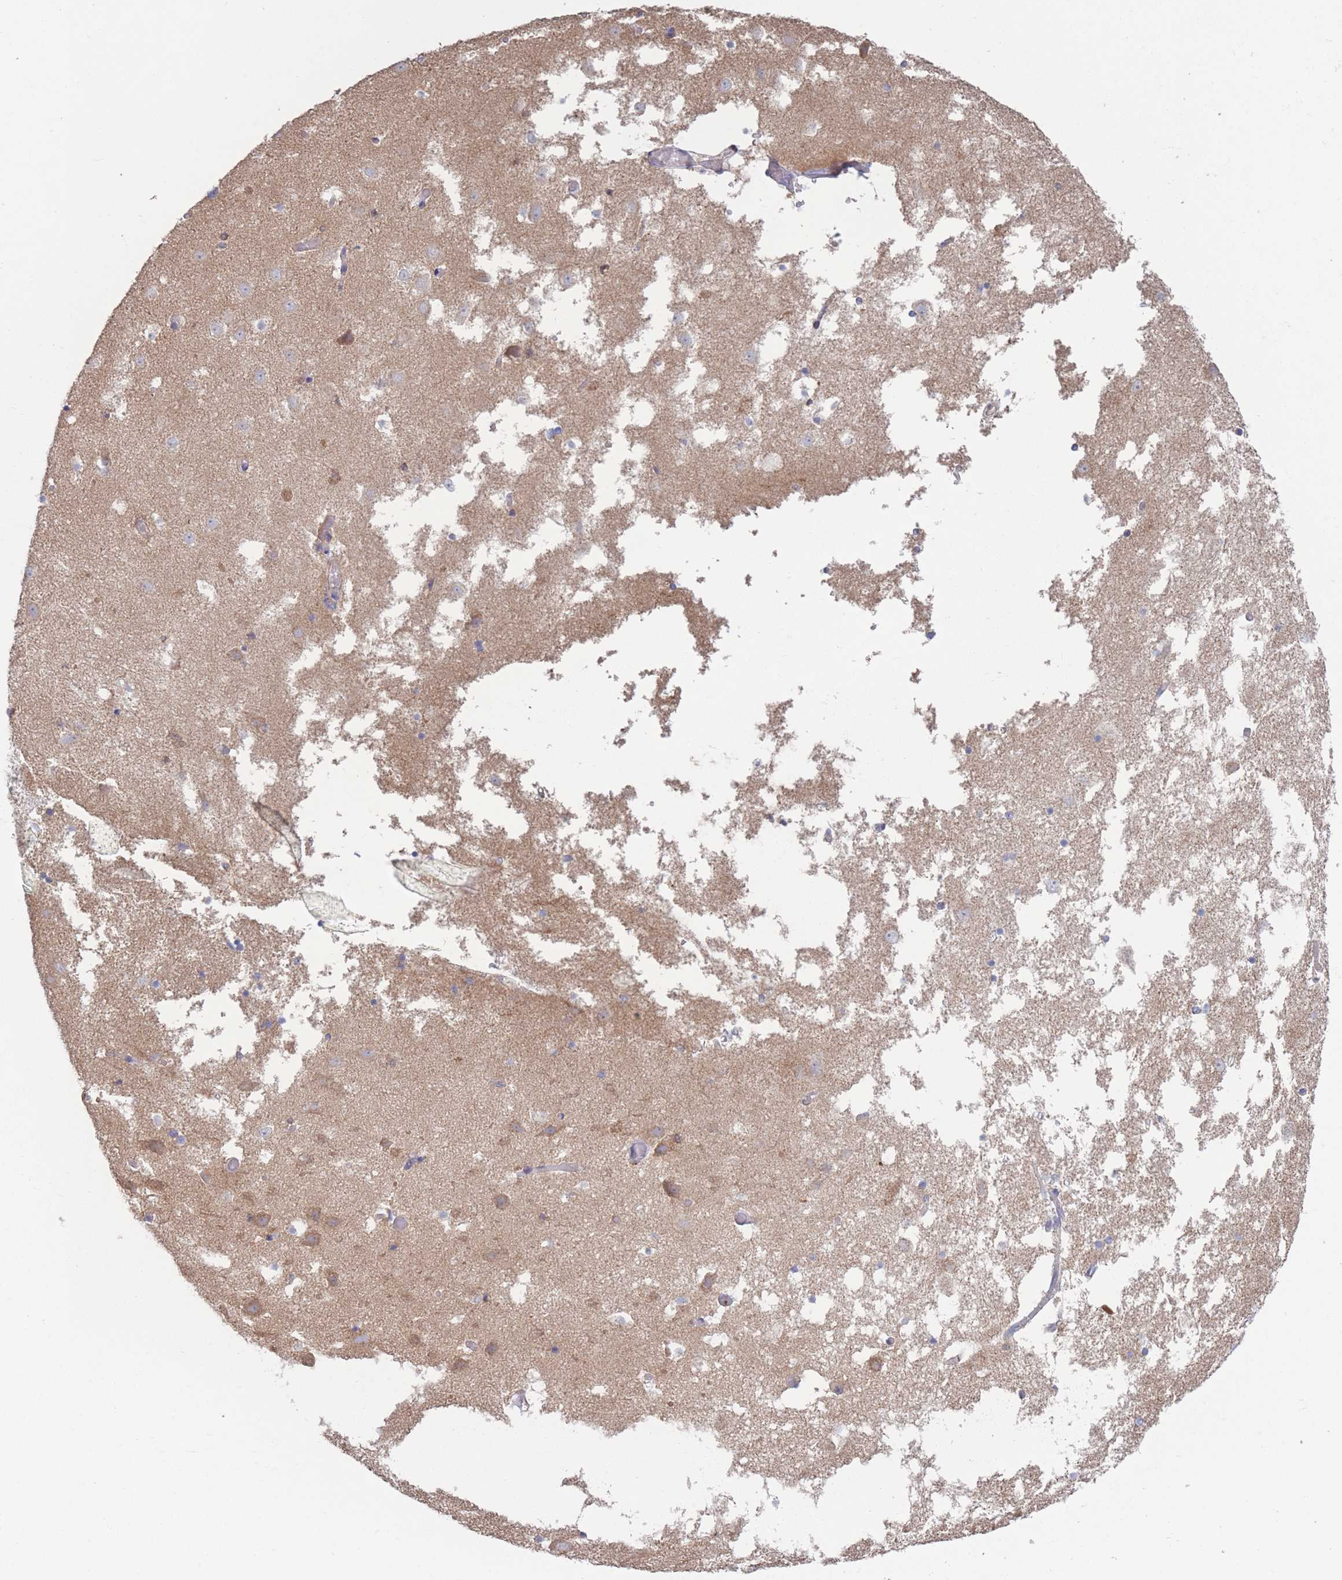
{"staining": {"intensity": "negative", "quantity": "none", "location": "none"}, "tissue": "hippocampus", "cell_type": "Glial cells", "image_type": "normal", "snomed": [{"axis": "morphology", "description": "Normal tissue, NOS"}, {"axis": "topography", "description": "Hippocampus"}], "caption": "Glial cells are negative for protein expression in normal human hippocampus. Brightfield microscopy of IHC stained with DAB (brown) and hematoxylin (blue), captured at high magnification.", "gene": "ADH1A", "patient": {"sex": "female", "age": 52}}